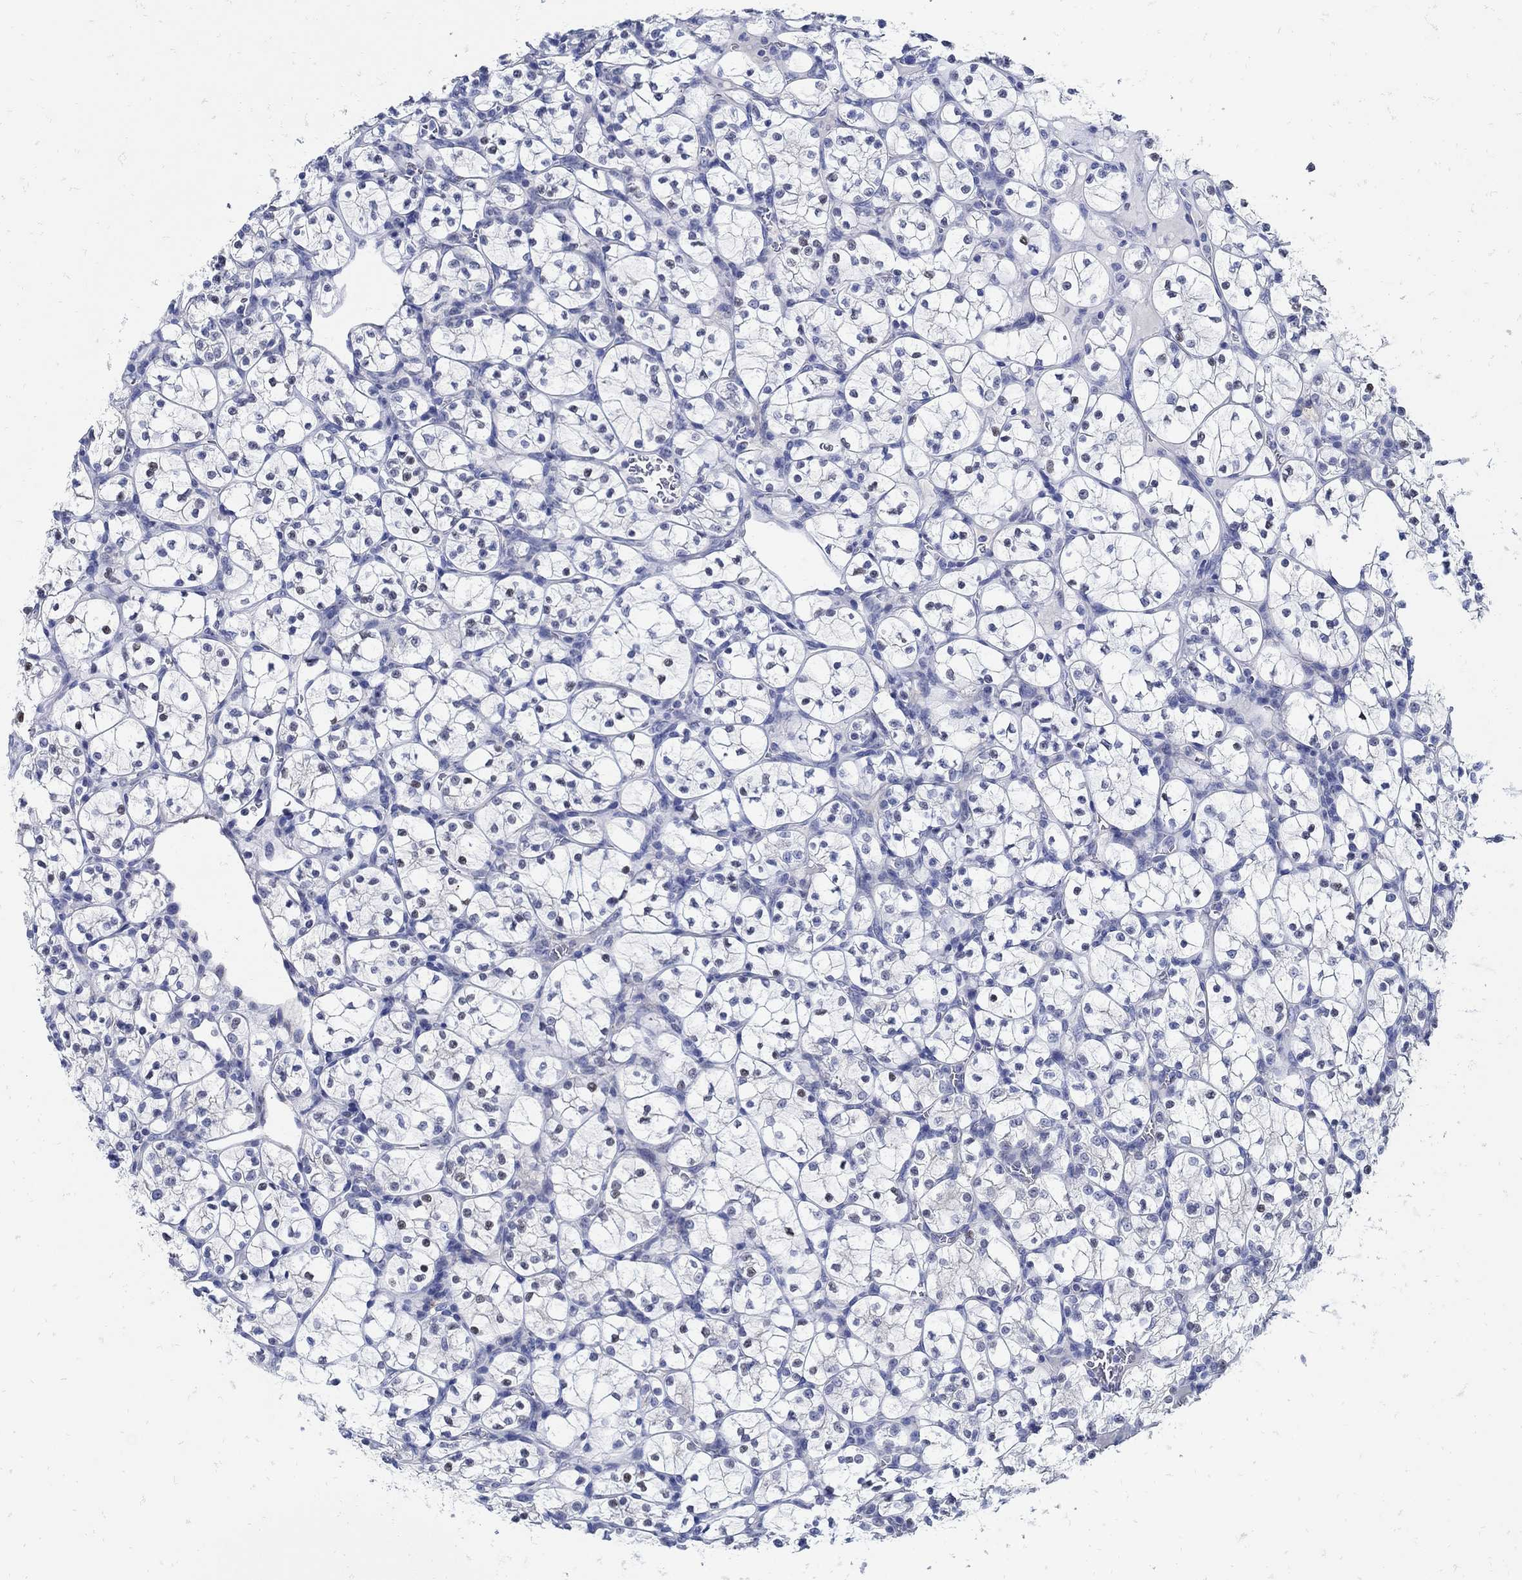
{"staining": {"intensity": "negative", "quantity": "none", "location": "none"}, "tissue": "renal cancer", "cell_type": "Tumor cells", "image_type": "cancer", "snomed": [{"axis": "morphology", "description": "Adenocarcinoma, NOS"}, {"axis": "topography", "description": "Kidney"}], "caption": "The photomicrograph shows no significant expression in tumor cells of renal adenocarcinoma.", "gene": "NOS1", "patient": {"sex": "female", "age": 89}}